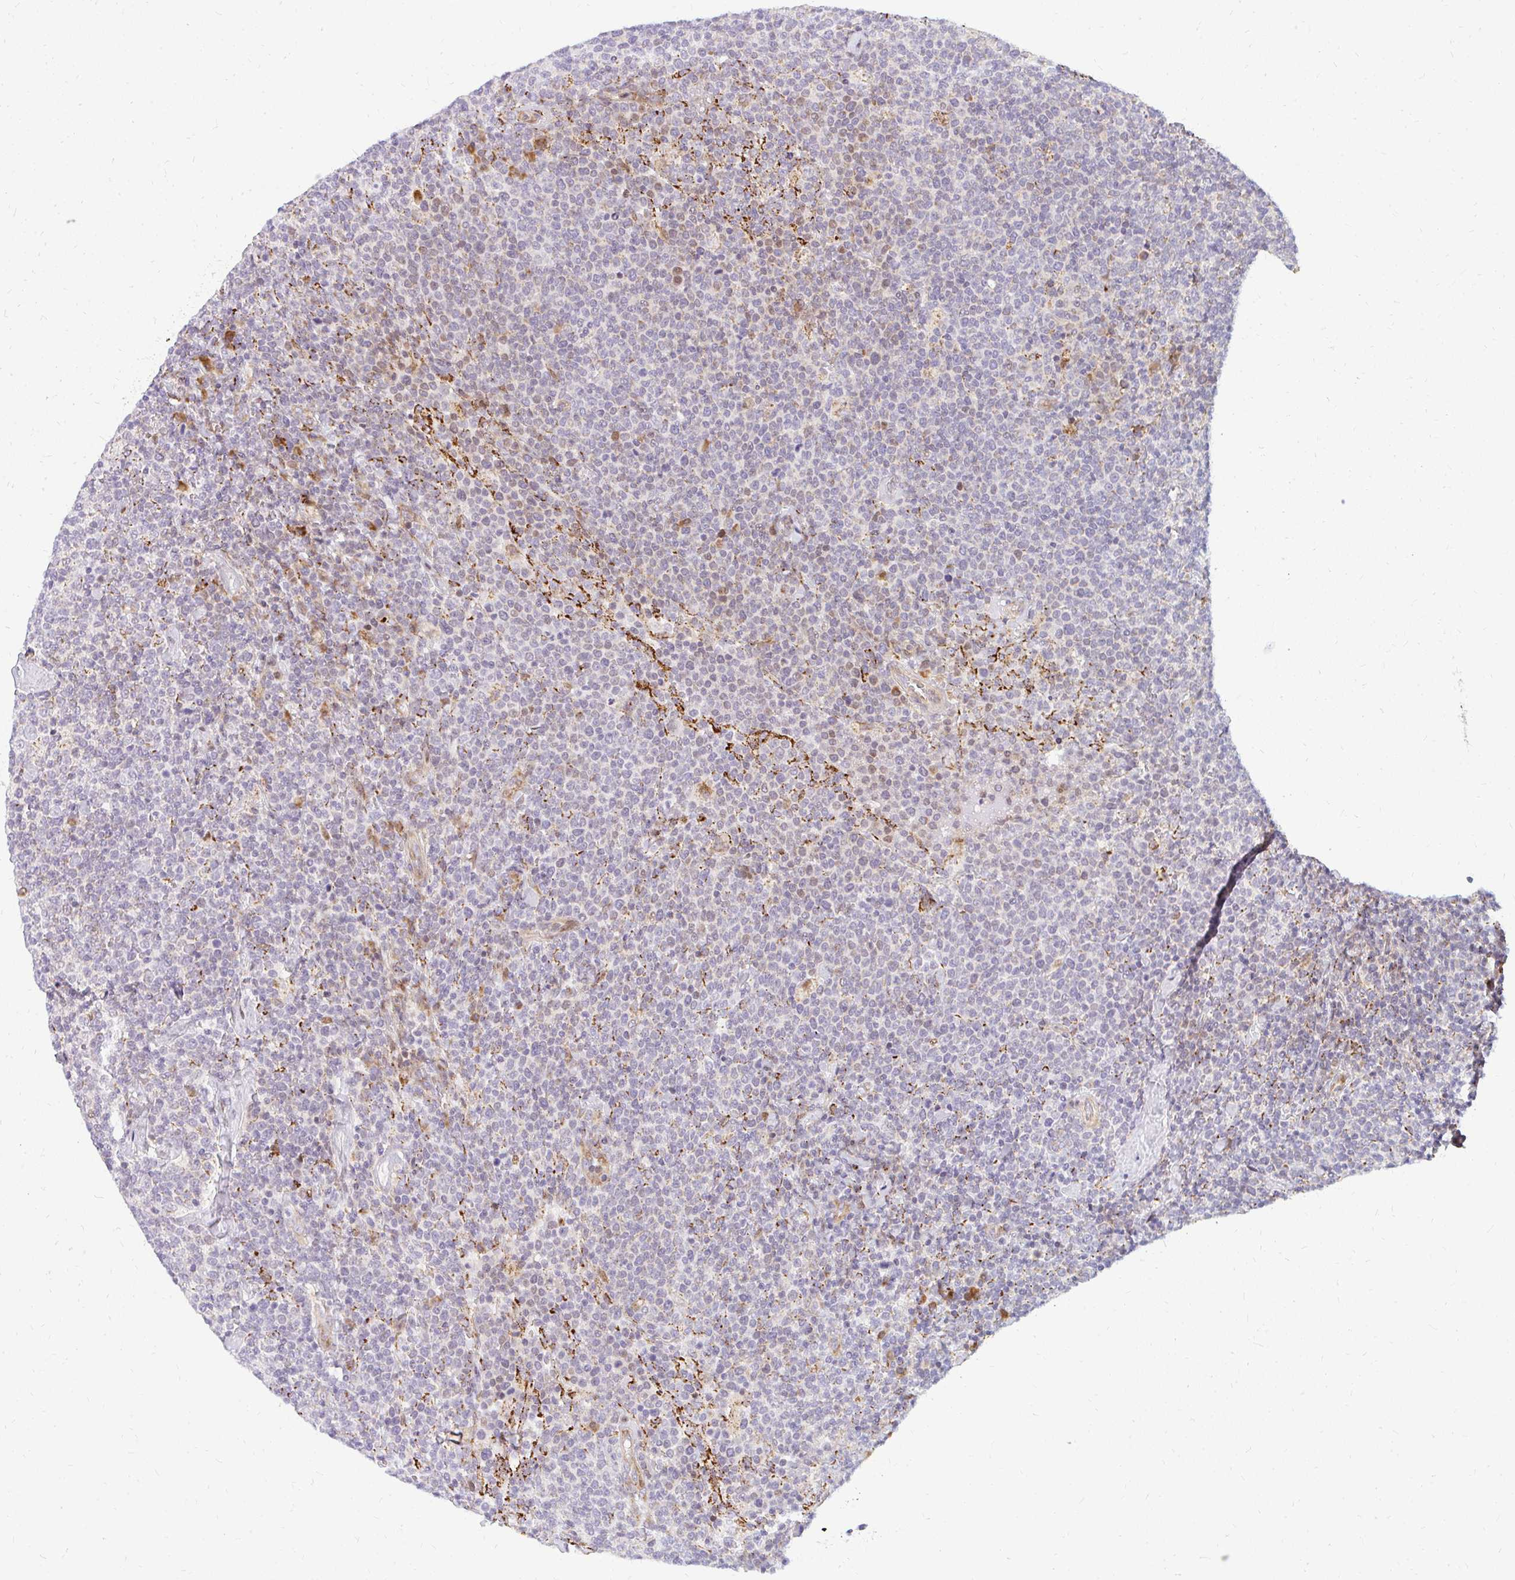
{"staining": {"intensity": "strong", "quantity": "<25%", "location": "cytoplasmic/membranous"}, "tissue": "lymphoma", "cell_type": "Tumor cells", "image_type": "cancer", "snomed": [{"axis": "morphology", "description": "Malignant lymphoma, non-Hodgkin's type, High grade"}, {"axis": "topography", "description": "Lymph node"}], "caption": "The micrograph displays immunohistochemical staining of lymphoma. There is strong cytoplasmic/membranous positivity is identified in approximately <25% of tumor cells. (DAB IHC, brown staining for protein, blue staining for nuclei).", "gene": "PLA2G5", "patient": {"sex": "male", "age": 61}}